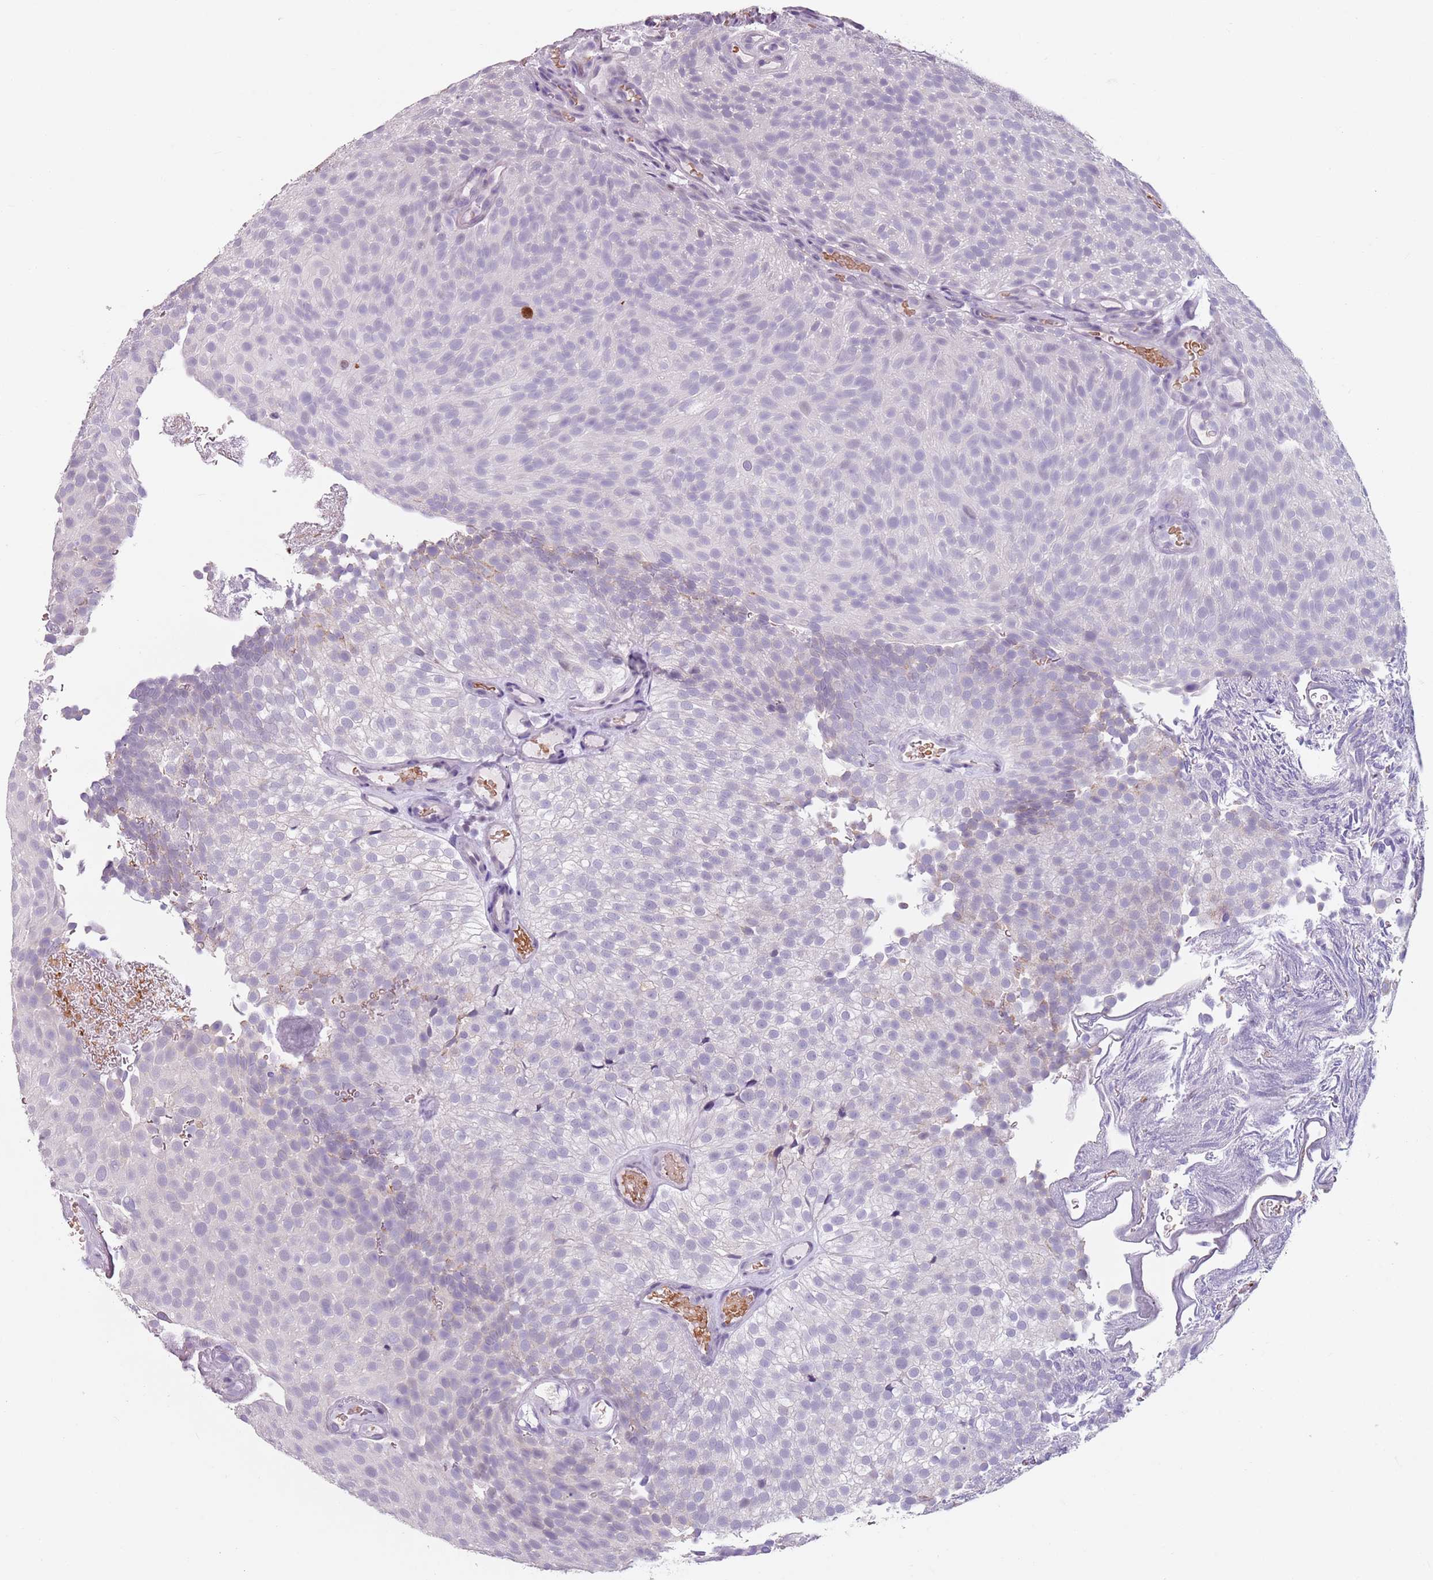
{"staining": {"intensity": "negative", "quantity": "none", "location": "none"}, "tissue": "urothelial cancer", "cell_type": "Tumor cells", "image_type": "cancer", "snomed": [{"axis": "morphology", "description": "Urothelial carcinoma, Low grade"}, {"axis": "topography", "description": "Urinary bladder"}], "caption": "Immunohistochemical staining of human urothelial carcinoma (low-grade) displays no significant expression in tumor cells.", "gene": "SPESP1", "patient": {"sex": "male", "age": 78}}